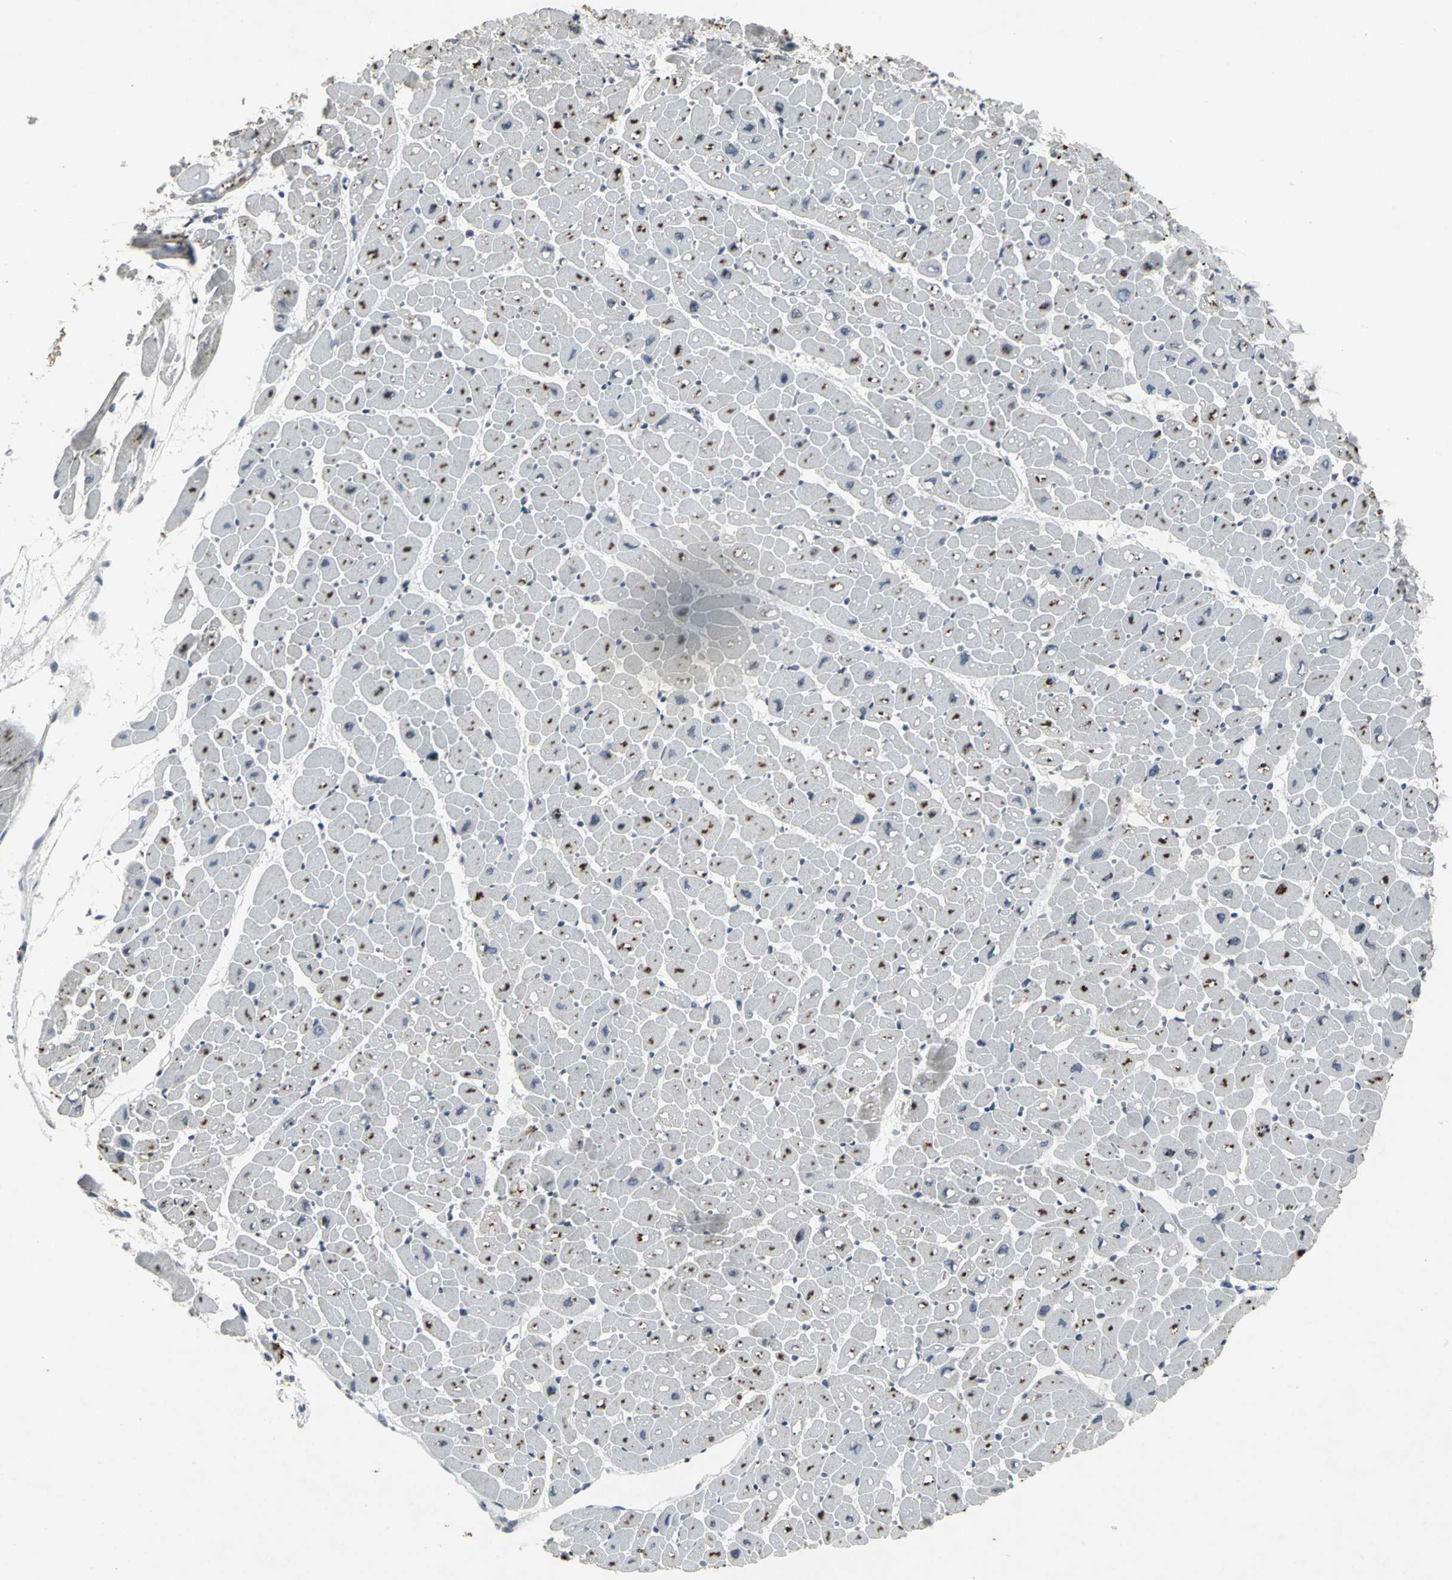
{"staining": {"intensity": "moderate", "quantity": ">75%", "location": "cytoplasmic/membranous"}, "tissue": "heart muscle", "cell_type": "Cardiomyocytes", "image_type": "normal", "snomed": [{"axis": "morphology", "description": "Normal tissue, NOS"}, {"axis": "topography", "description": "Heart"}], "caption": "DAB immunohistochemical staining of benign human heart muscle reveals moderate cytoplasmic/membranous protein staining in about >75% of cardiomyocytes. (DAB (3,3'-diaminobenzidine) IHC, brown staining for protein, blue staining for nuclei).", "gene": "BMP4", "patient": {"sex": "male", "age": 45}}